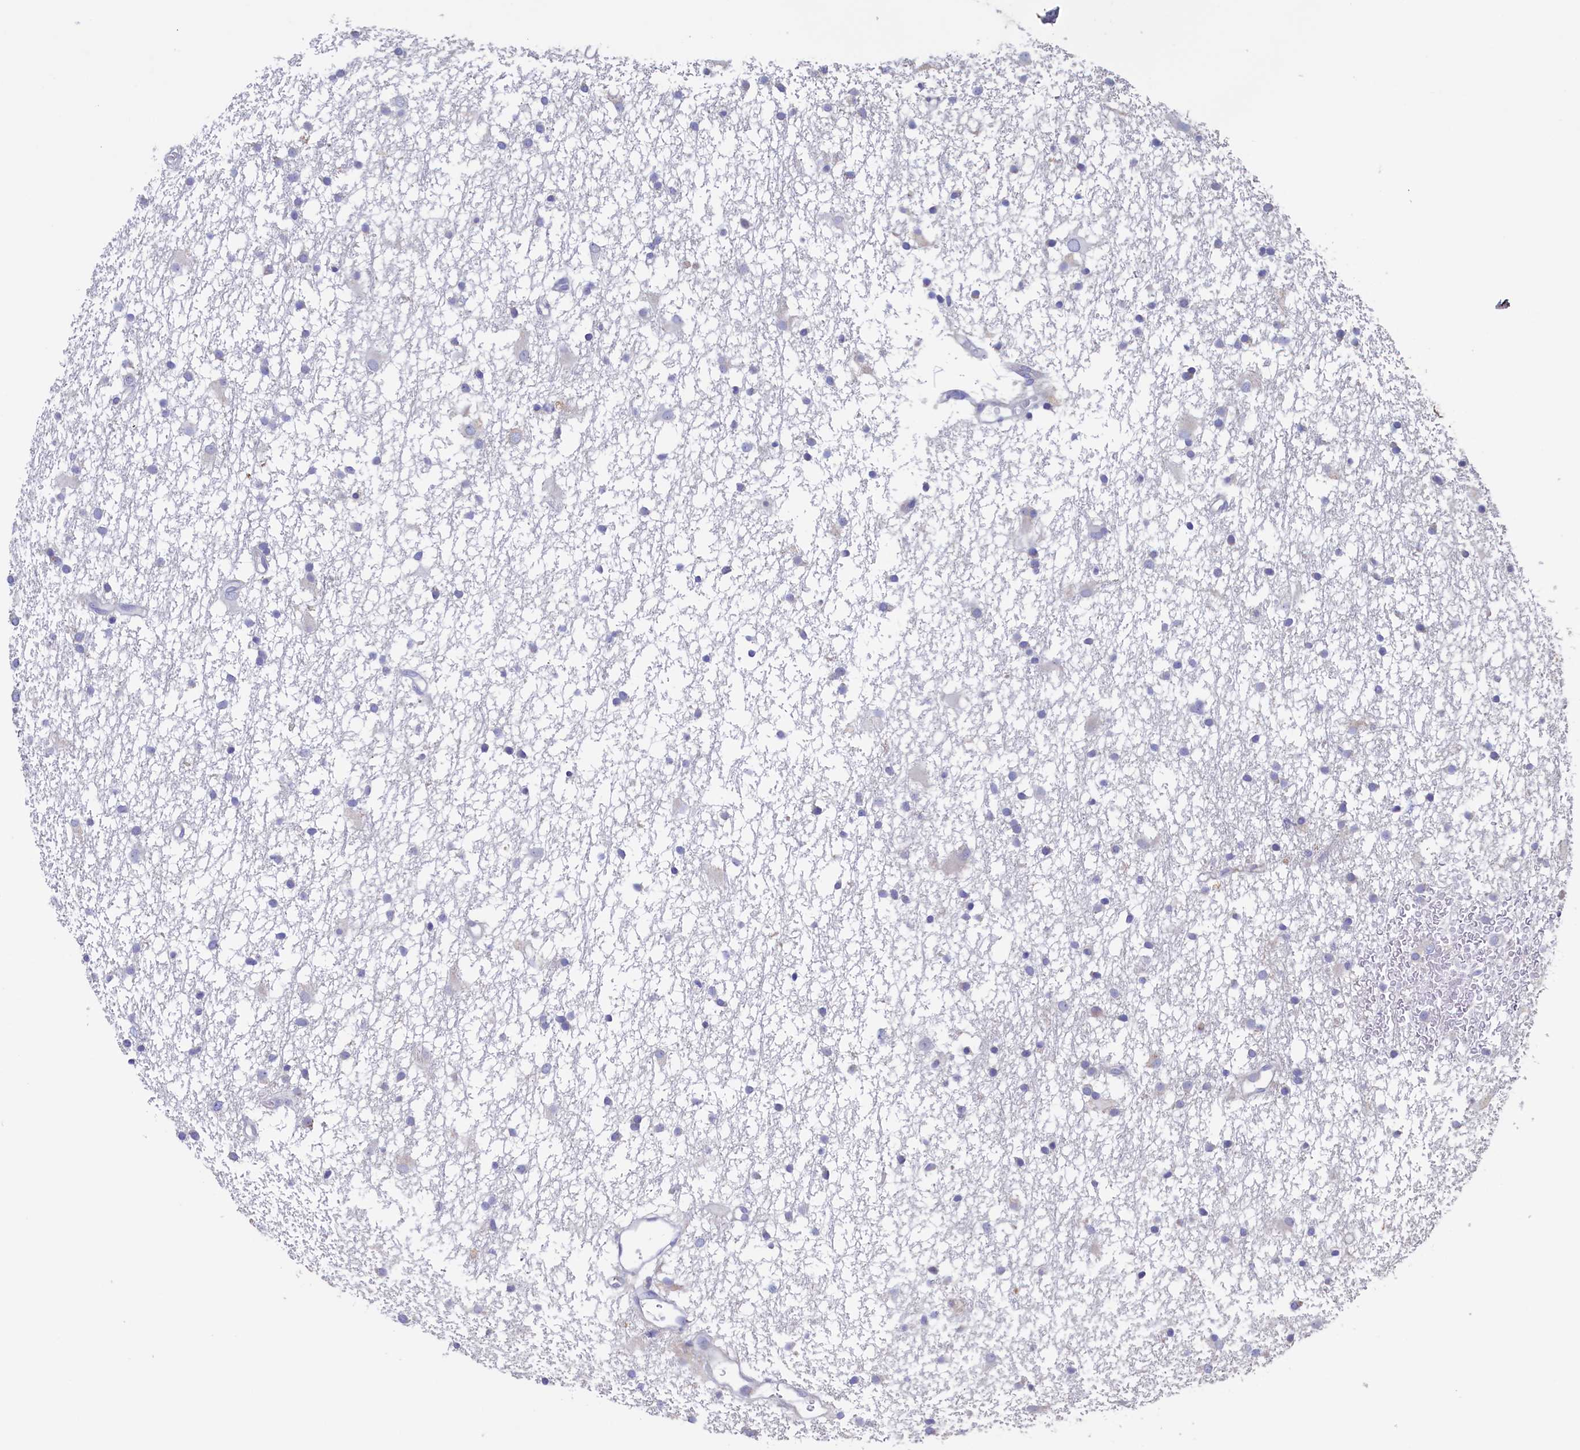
{"staining": {"intensity": "negative", "quantity": "none", "location": "none"}, "tissue": "glioma", "cell_type": "Tumor cells", "image_type": "cancer", "snomed": [{"axis": "morphology", "description": "Glioma, malignant, High grade"}, {"axis": "topography", "description": "Brain"}], "caption": "Tumor cells are negative for brown protein staining in glioma.", "gene": "CBLIF", "patient": {"sex": "male", "age": 77}}